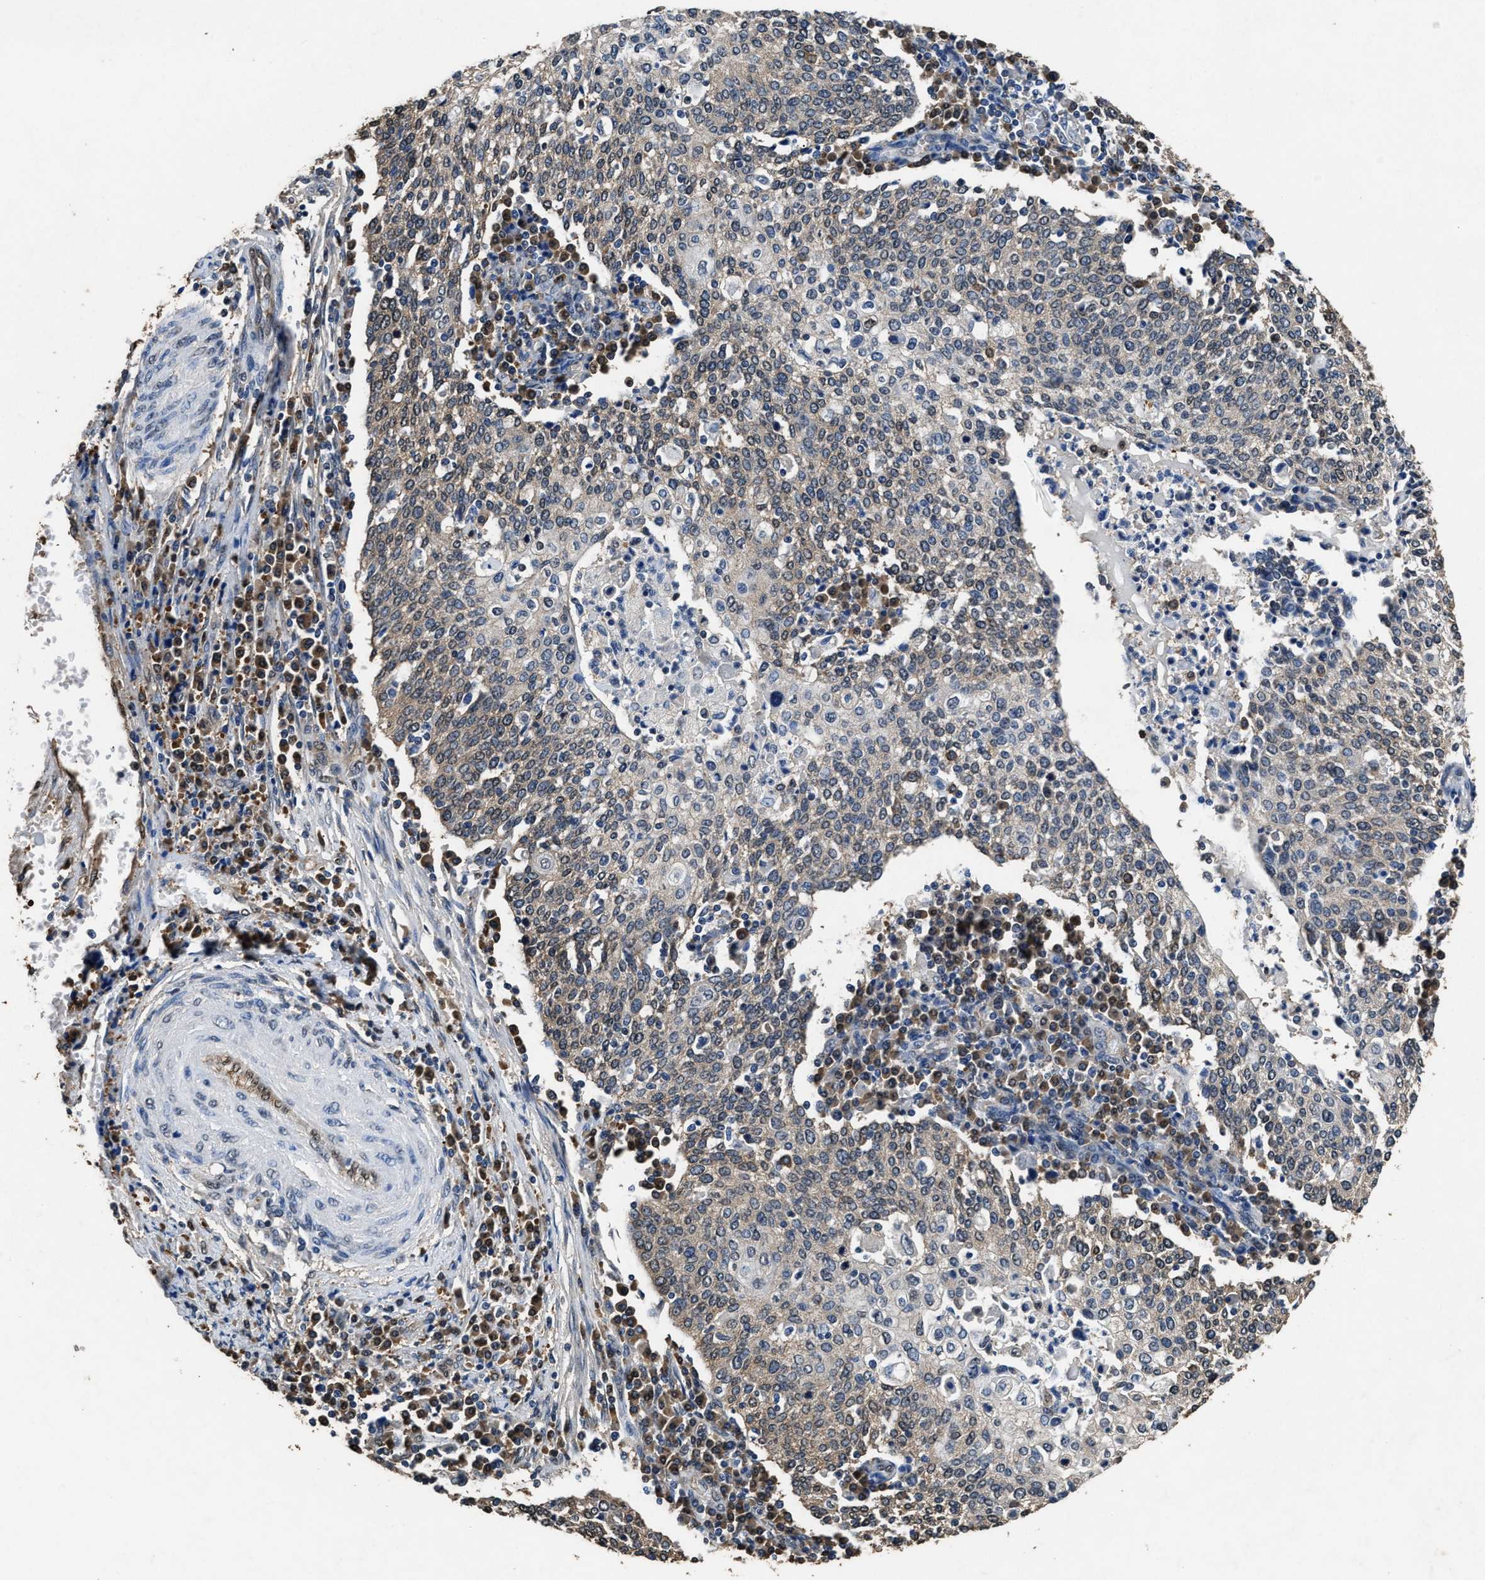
{"staining": {"intensity": "weak", "quantity": "25%-75%", "location": "cytoplasmic/membranous"}, "tissue": "cervical cancer", "cell_type": "Tumor cells", "image_type": "cancer", "snomed": [{"axis": "morphology", "description": "Squamous cell carcinoma, NOS"}, {"axis": "topography", "description": "Cervix"}], "caption": "The photomicrograph displays staining of cervical squamous cell carcinoma, revealing weak cytoplasmic/membranous protein staining (brown color) within tumor cells.", "gene": "YWHAE", "patient": {"sex": "female", "age": 40}}